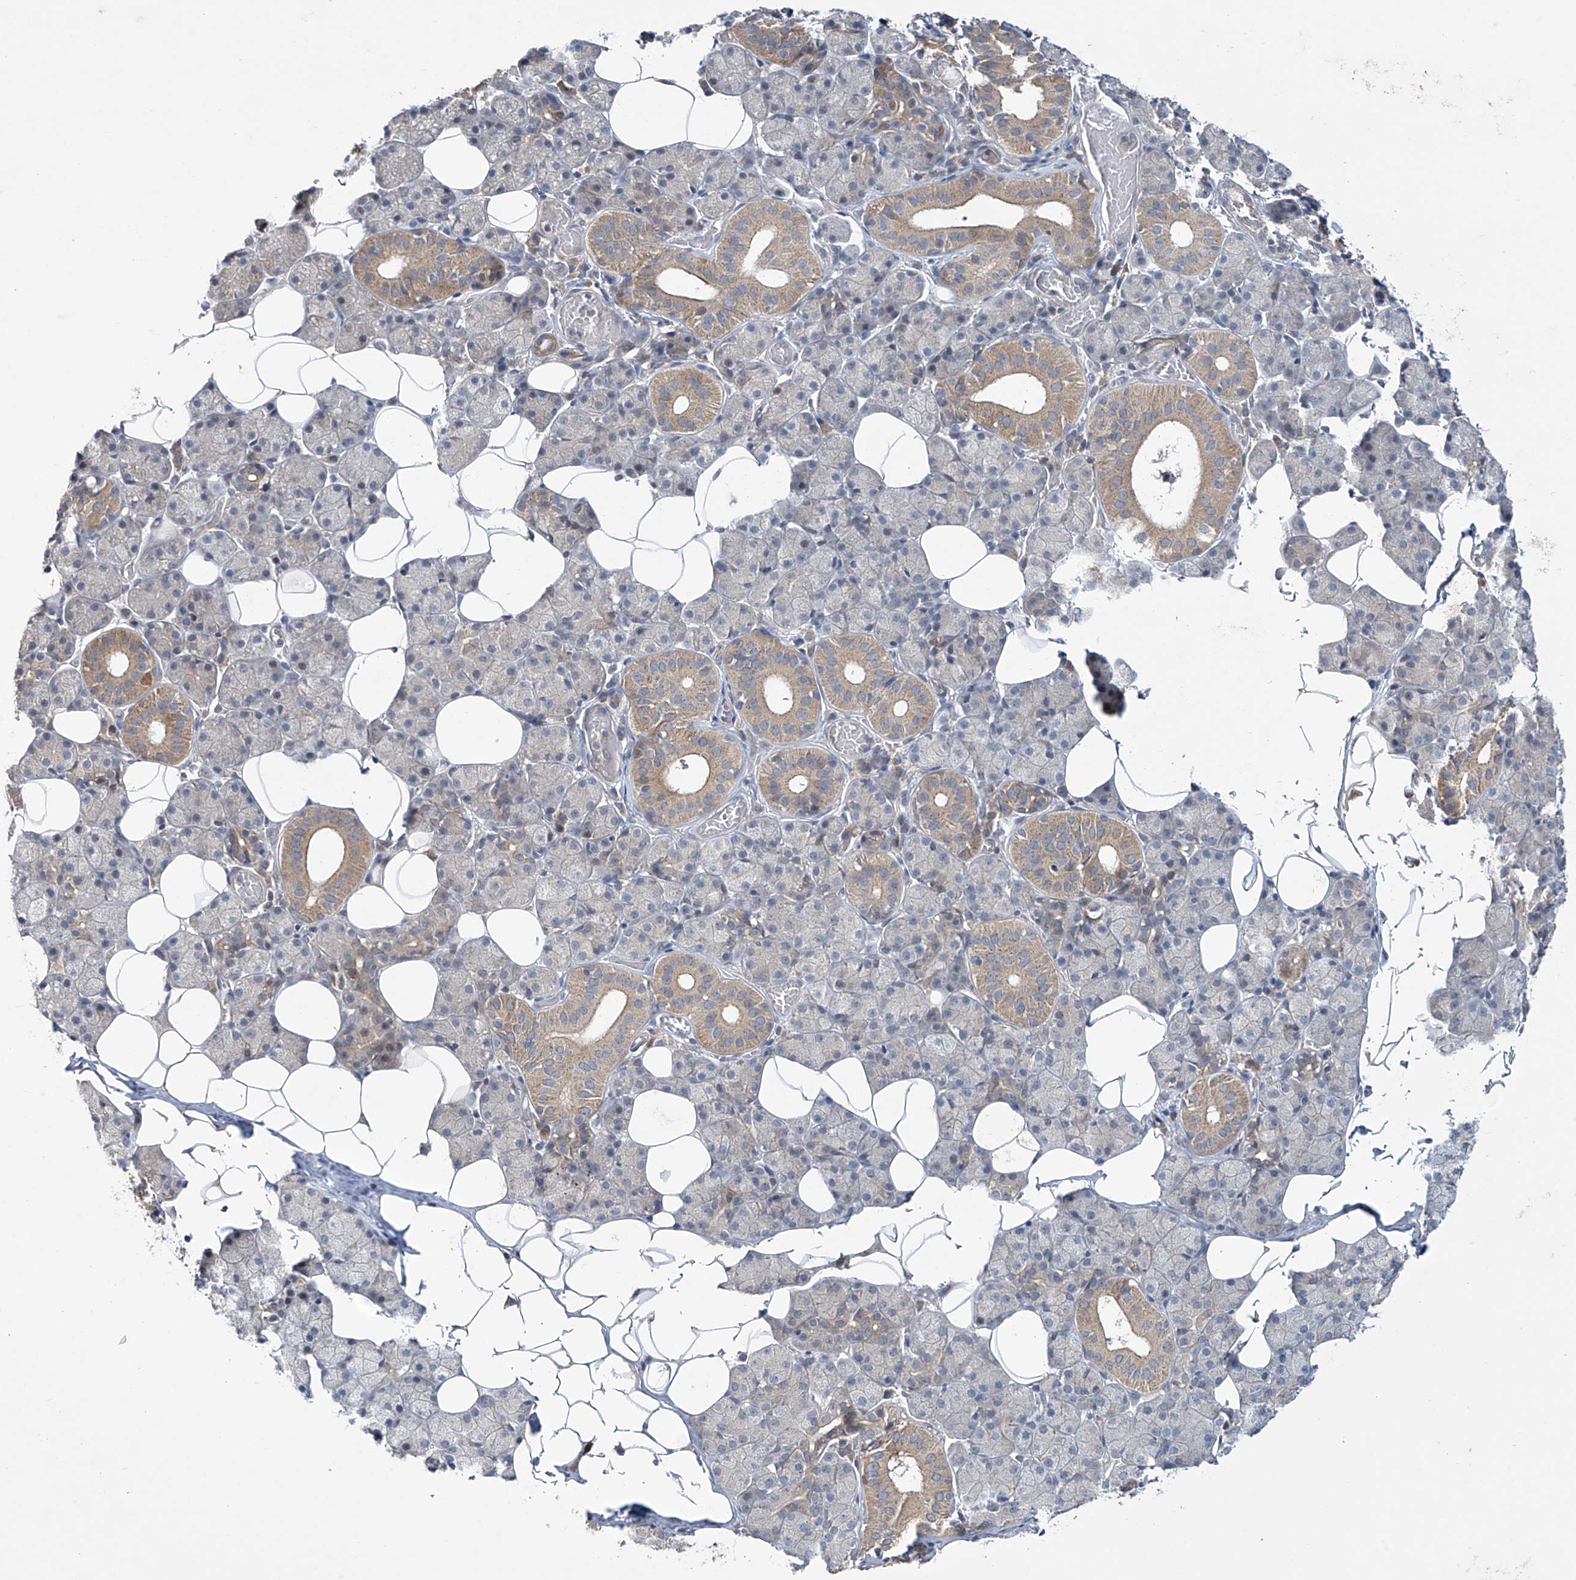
{"staining": {"intensity": "moderate", "quantity": "<25%", "location": "cytoplasmic/membranous"}, "tissue": "salivary gland", "cell_type": "Glandular cells", "image_type": "normal", "snomed": [{"axis": "morphology", "description": "Normal tissue, NOS"}, {"axis": "topography", "description": "Salivary gland"}], "caption": "Immunohistochemical staining of normal human salivary gland reveals moderate cytoplasmic/membranous protein positivity in approximately <25% of glandular cells.", "gene": "TRIM60", "patient": {"sex": "female", "age": 33}}